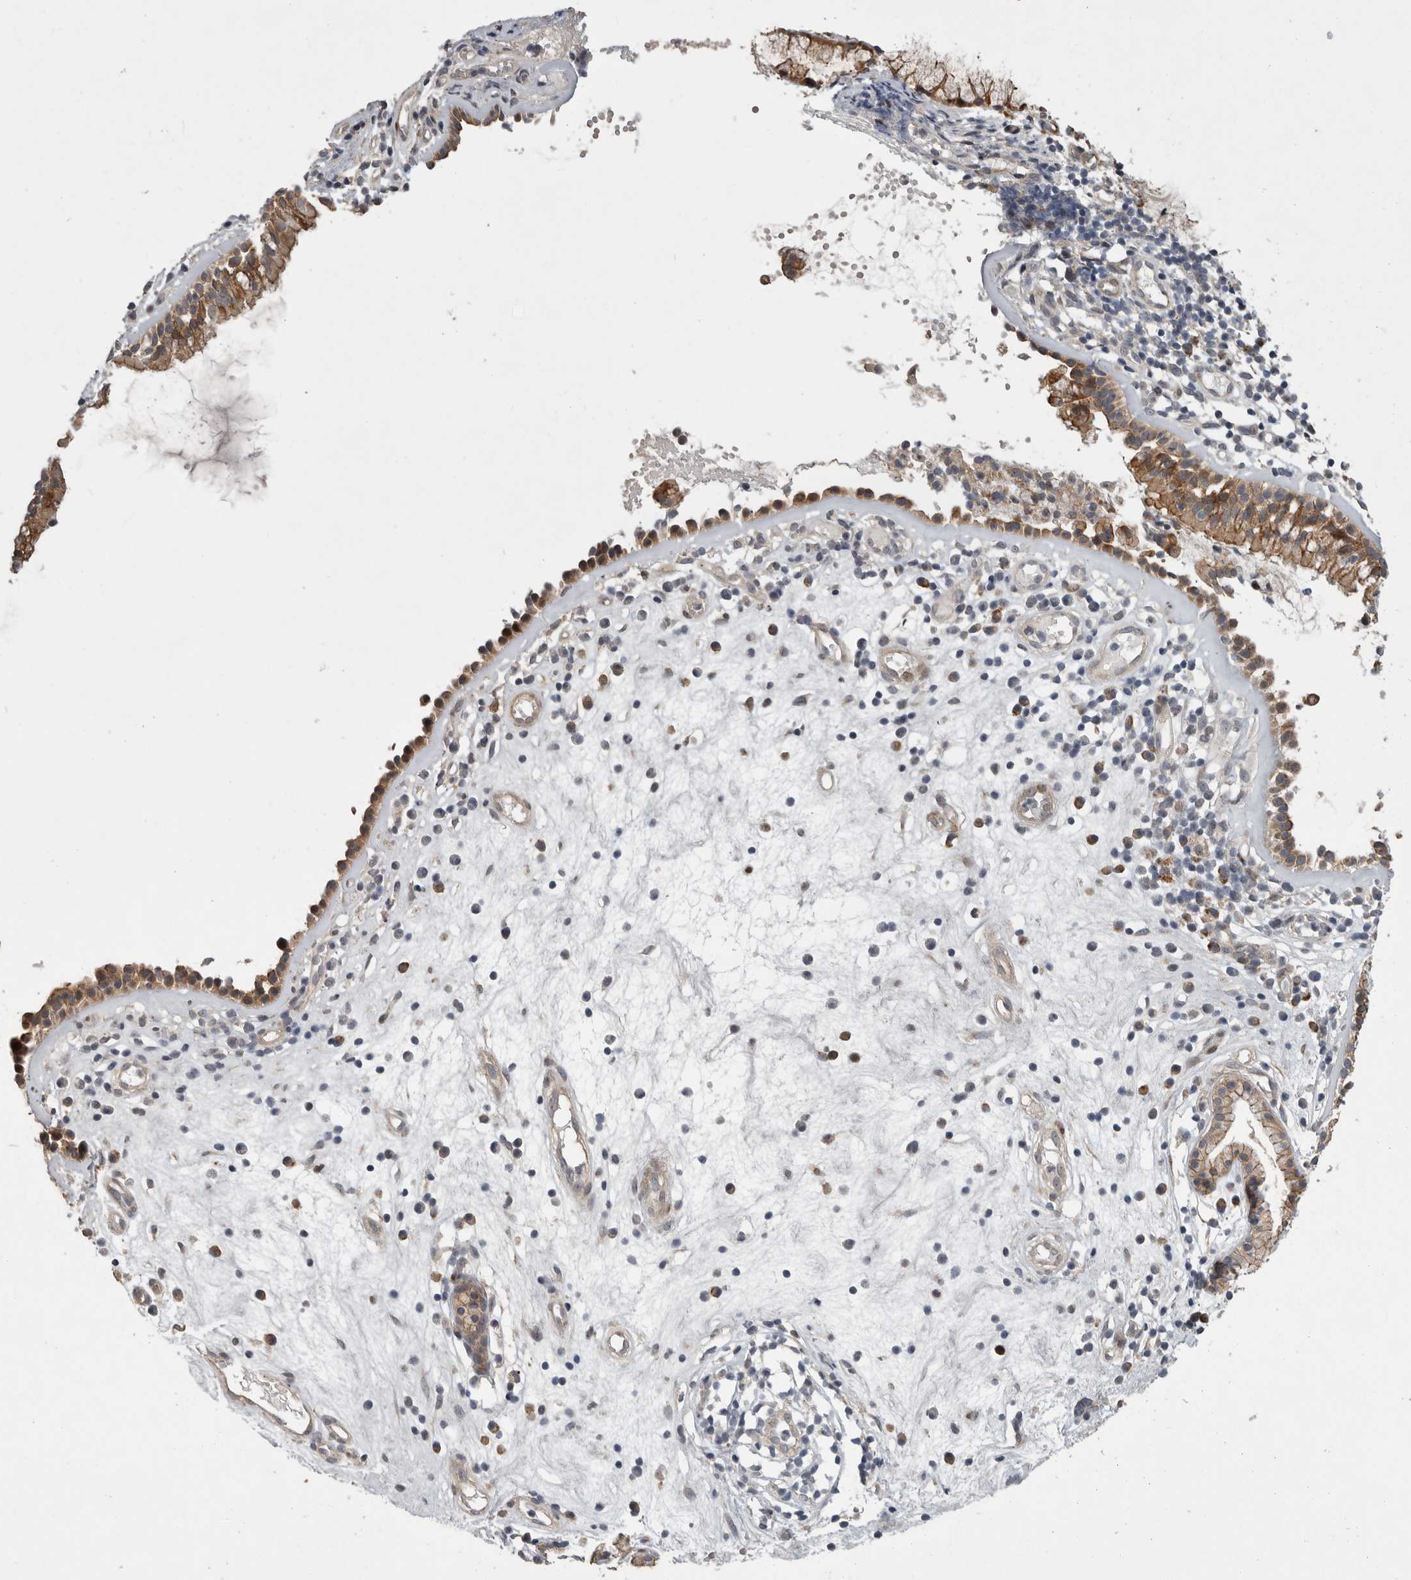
{"staining": {"intensity": "moderate", "quantity": ">75%", "location": "cytoplasmic/membranous"}, "tissue": "nasopharynx", "cell_type": "Respiratory epithelial cells", "image_type": "normal", "snomed": [{"axis": "morphology", "description": "Normal tissue, NOS"}, {"axis": "topography", "description": "Nasopharynx"}], "caption": "Moderate cytoplasmic/membranous staining for a protein is identified in about >75% of respiratory epithelial cells of unremarkable nasopharynx using IHC.", "gene": "MPDZ", "patient": {"sex": "female", "age": 39}}